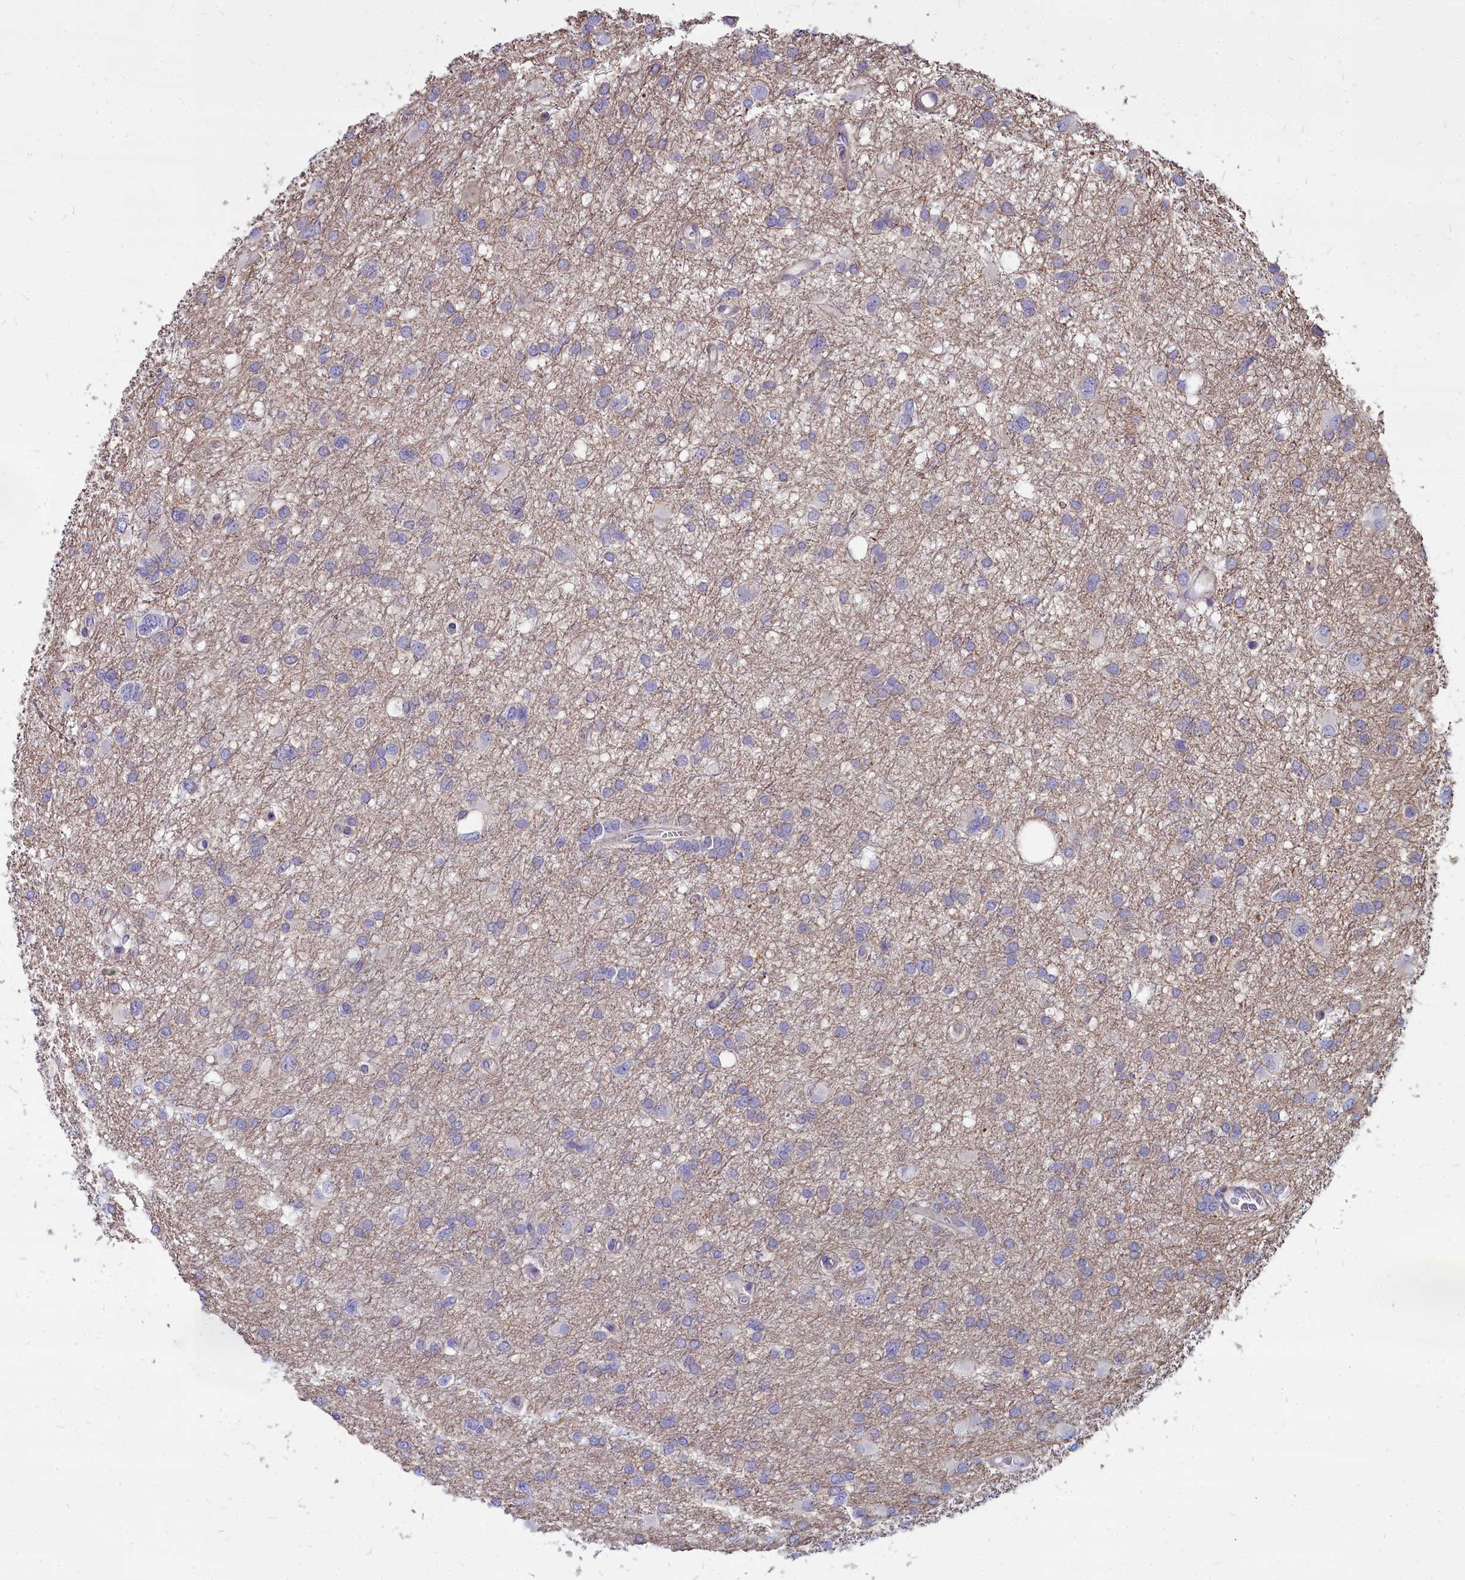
{"staining": {"intensity": "negative", "quantity": "none", "location": "none"}, "tissue": "glioma", "cell_type": "Tumor cells", "image_type": "cancer", "snomed": [{"axis": "morphology", "description": "Glioma, malignant, High grade"}, {"axis": "topography", "description": "Brain"}], "caption": "Immunohistochemistry of human malignant glioma (high-grade) demonstrates no positivity in tumor cells.", "gene": "TTC5", "patient": {"sex": "male", "age": 61}}